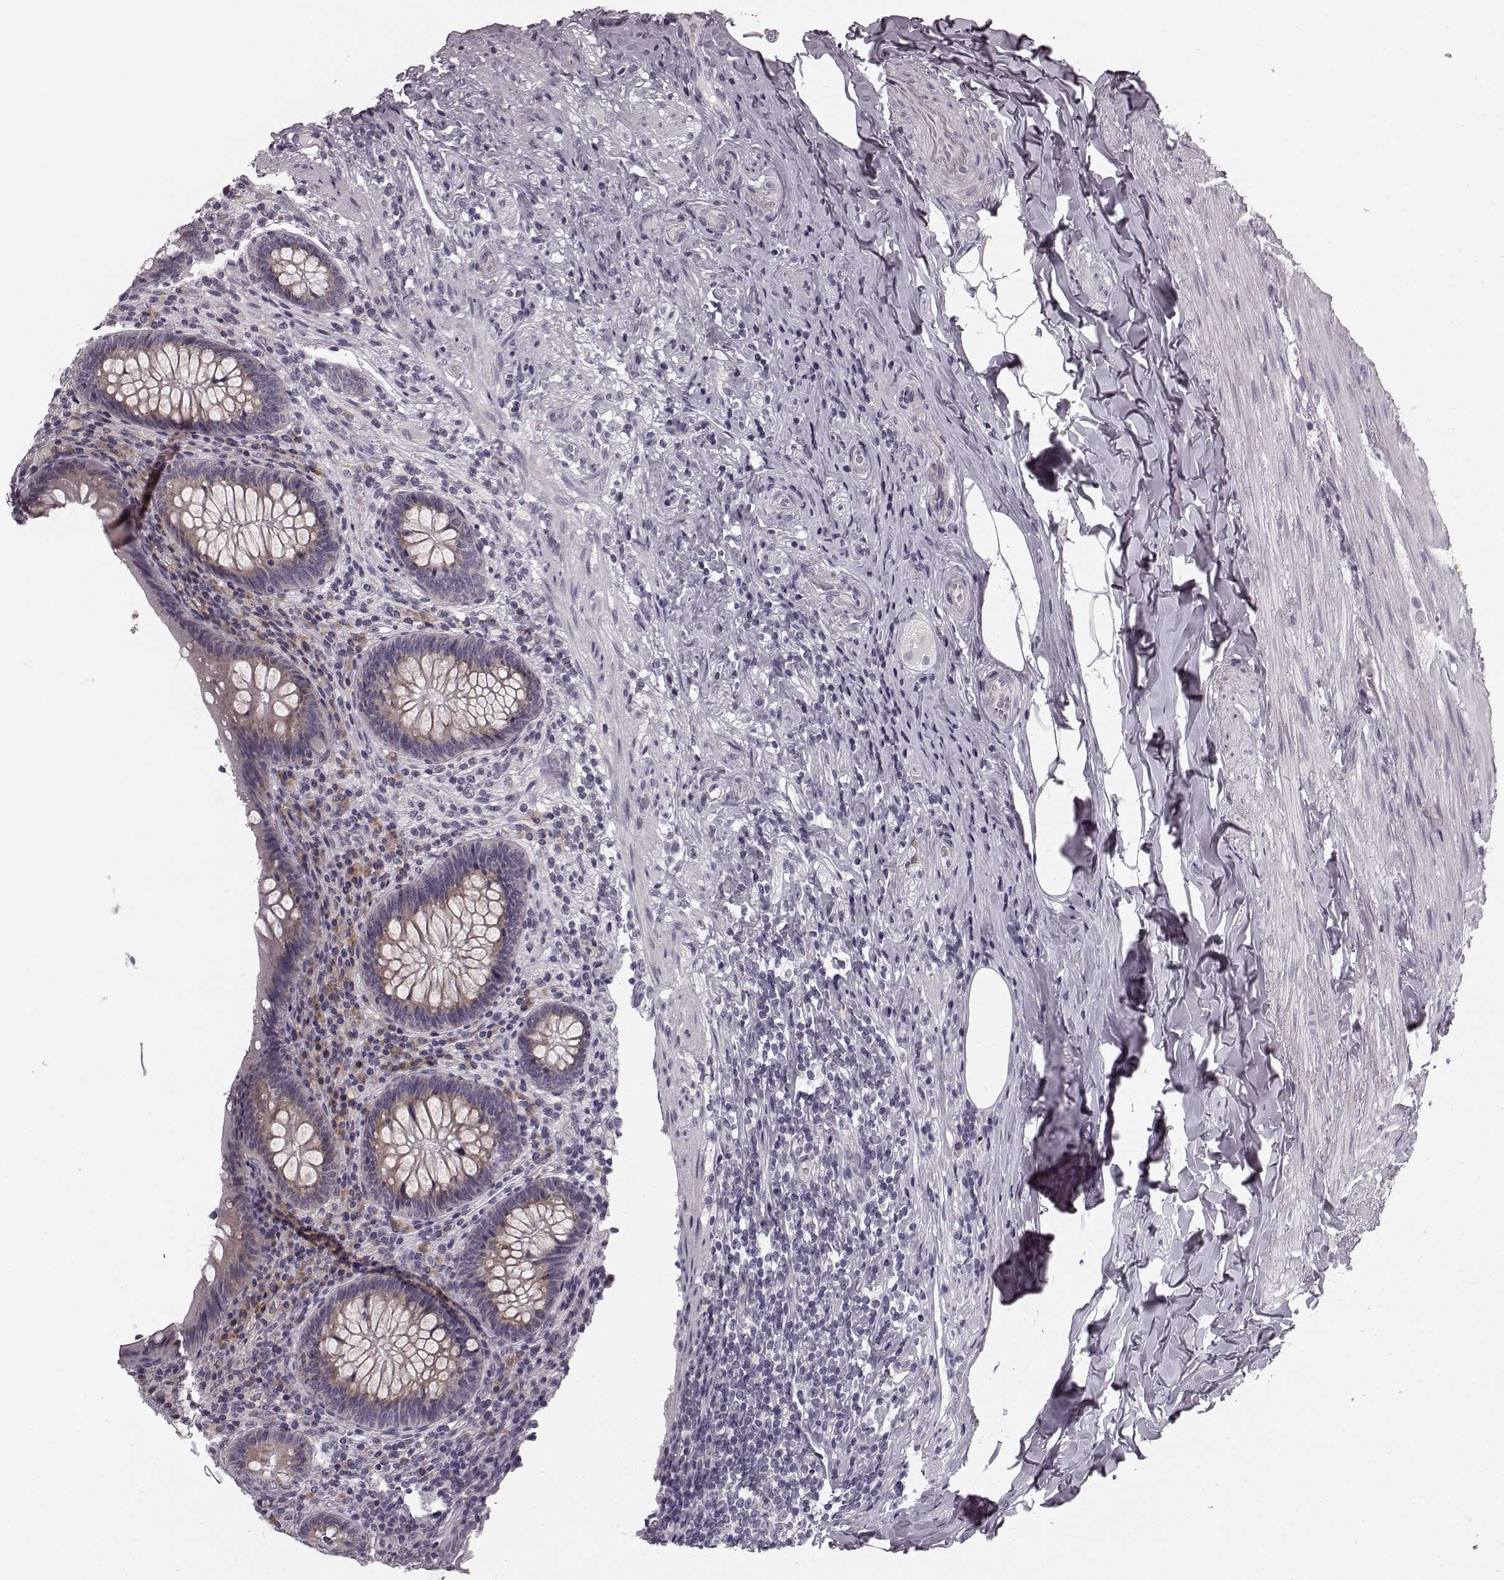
{"staining": {"intensity": "weak", "quantity": "25%-75%", "location": "cytoplasmic/membranous"}, "tissue": "appendix", "cell_type": "Glandular cells", "image_type": "normal", "snomed": [{"axis": "morphology", "description": "Normal tissue, NOS"}, {"axis": "topography", "description": "Appendix"}], "caption": "Appendix stained with DAB IHC reveals low levels of weak cytoplasmic/membranous staining in approximately 25%-75% of glandular cells.", "gene": "FAM234B", "patient": {"sex": "male", "age": 47}}